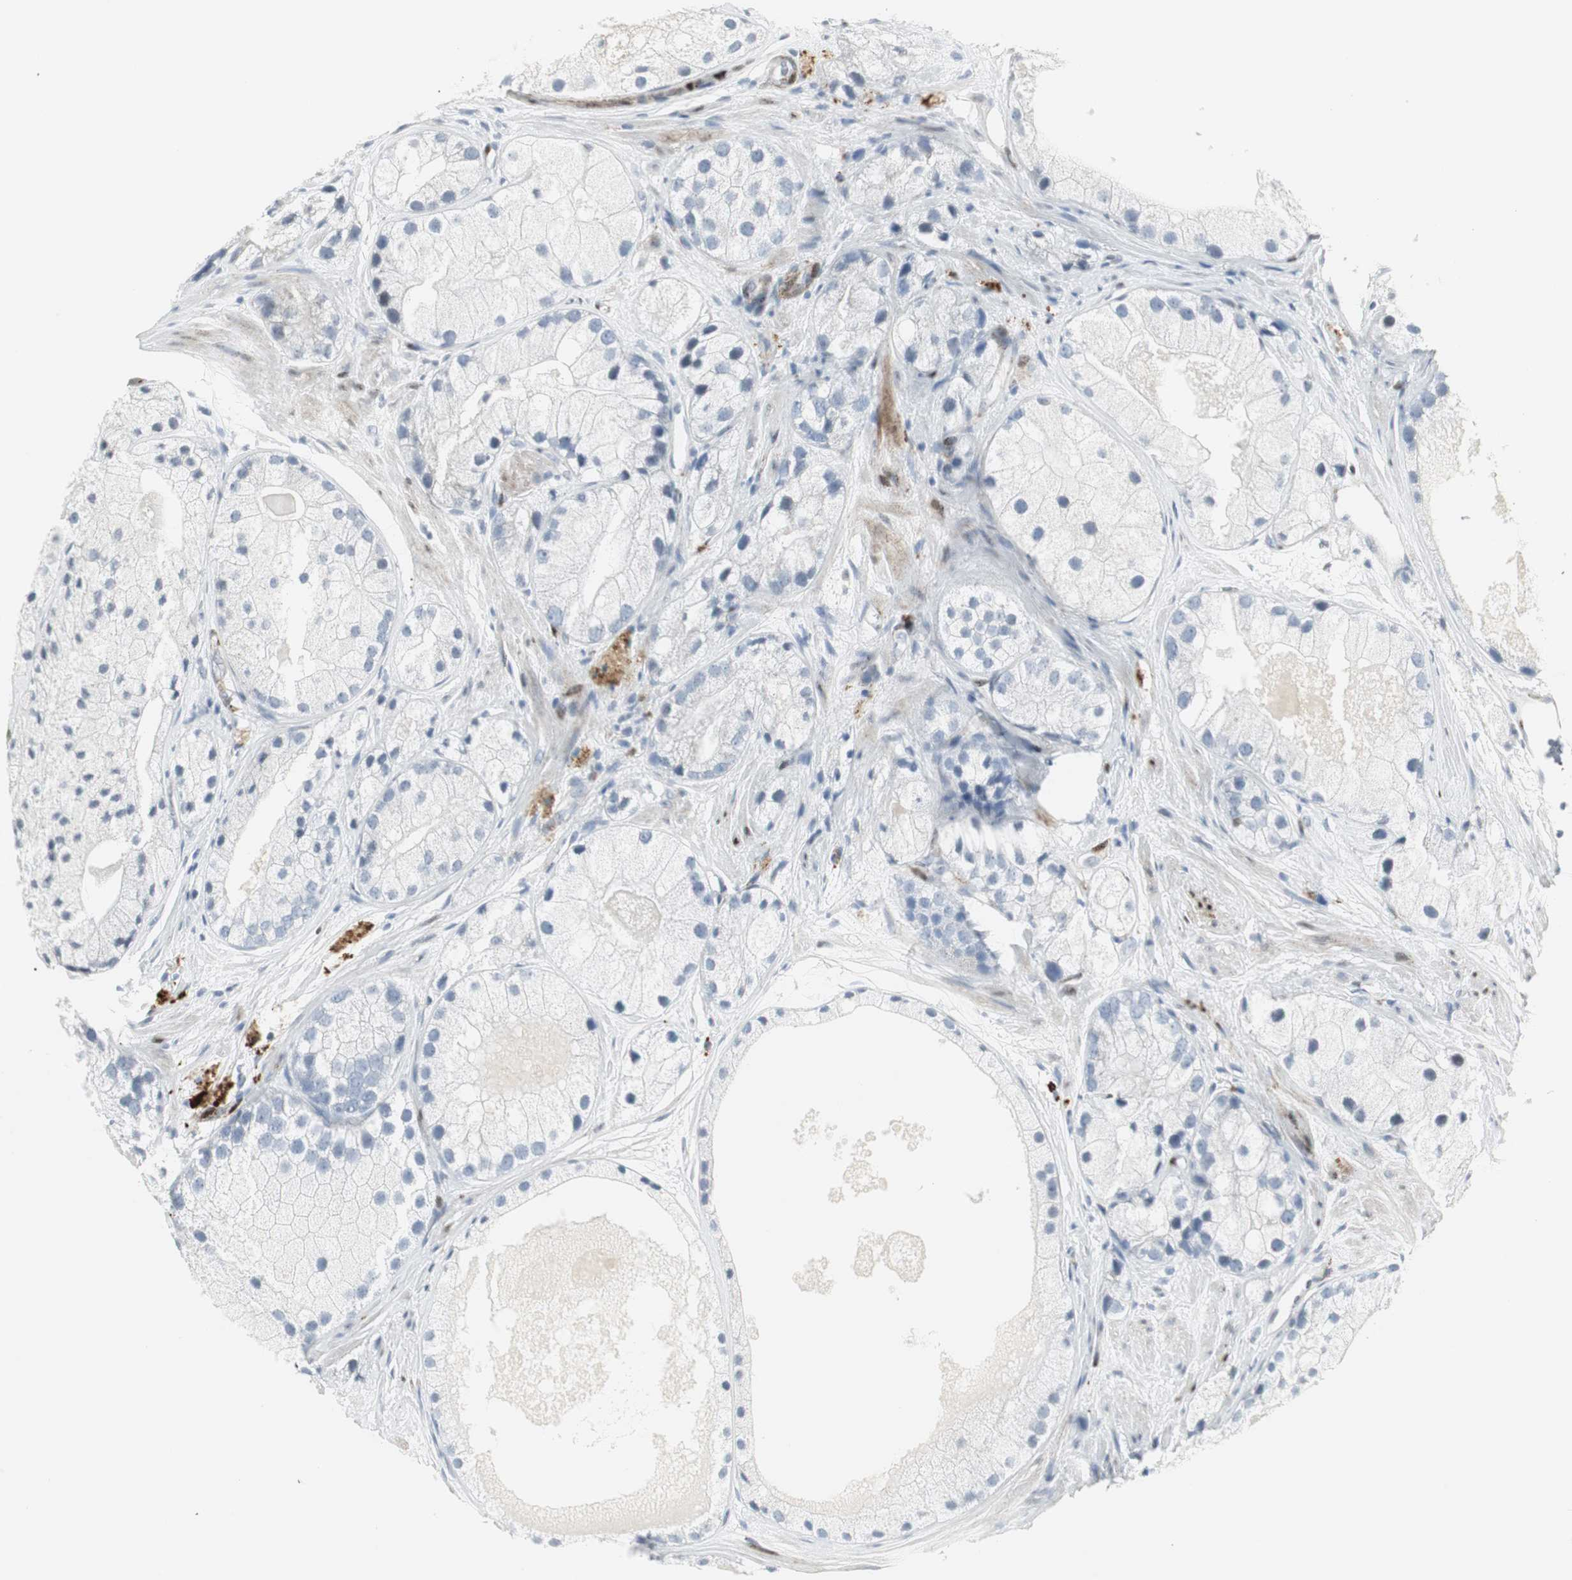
{"staining": {"intensity": "negative", "quantity": "none", "location": "none"}, "tissue": "prostate cancer", "cell_type": "Tumor cells", "image_type": "cancer", "snomed": [{"axis": "morphology", "description": "Adenocarcinoma, Low grade"}, {"axis": "topography", "description": "Prostate"}], "caption": "Immunohistochemical staining of human prostate cancer exhibits no significant staining in tumor cells.", "gene": "PPP1R14A", "patient": {"sex": "male", "age": 69}}